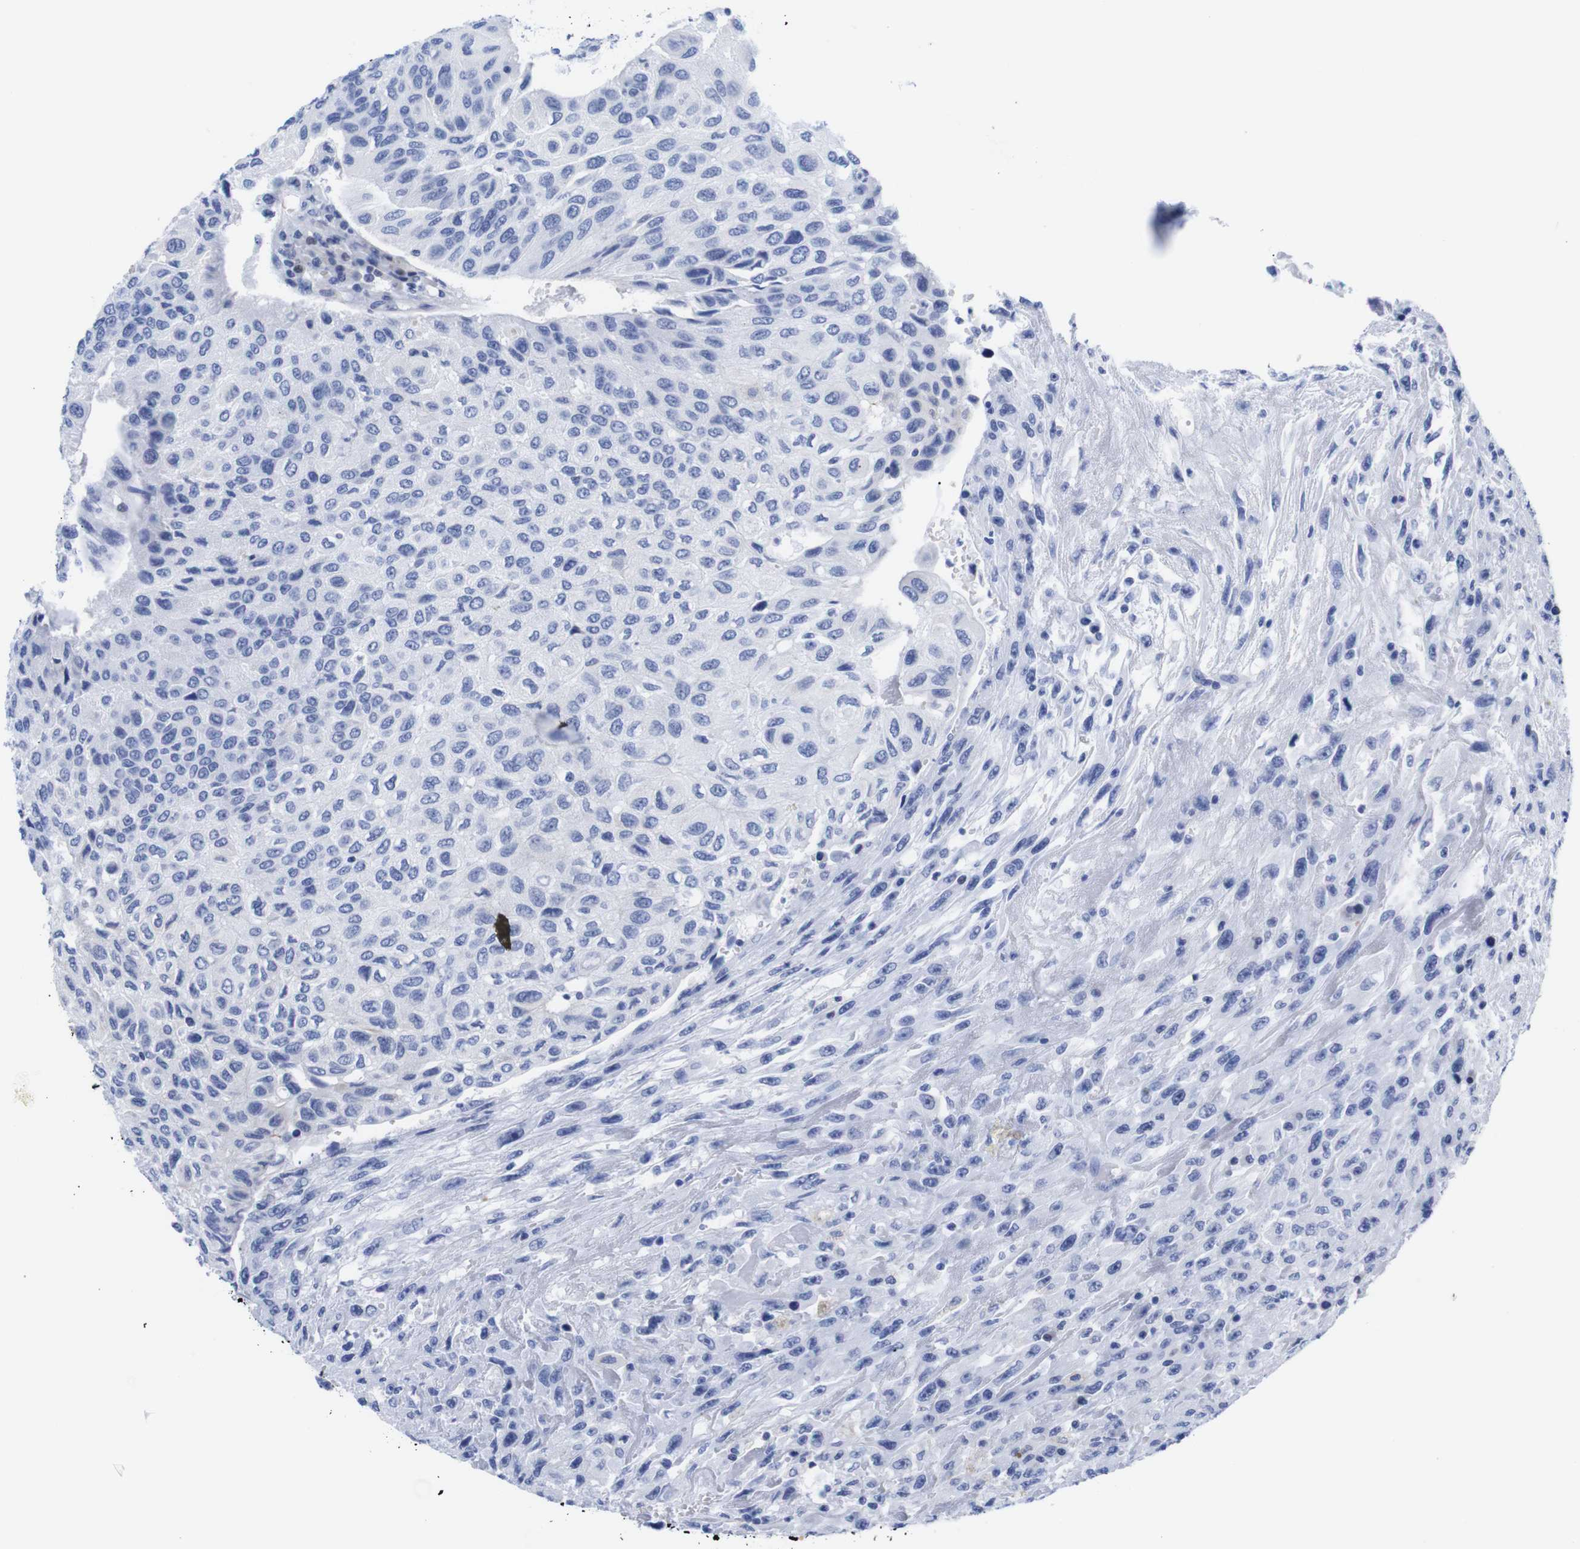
{"staining": {"intensity": "negative", "quantity": "none", "location": "none"}, "tissue": "urothelial cancer", "cell_type": "Tumor cells", "image_type": "cancer", "snomed": [{"axis": "morphology", "description": "Urothelial carcinoma, High grade"}, {"axis": "topography", "description": "Urinary bladder"}], "caption": "This image is of urothelial carcinoma (high-grade) stained with immunohistochemistry to label a protein in brown with the nuclei are counter-stained blue. There is no expression in tumor cells. Brightfield microscopy of IHC stained with DAB (brown) and hematoxylin (blue), captured at high magnification.", "gene": "LRRC55", "patient": {"sex": "male", "age": 66}}